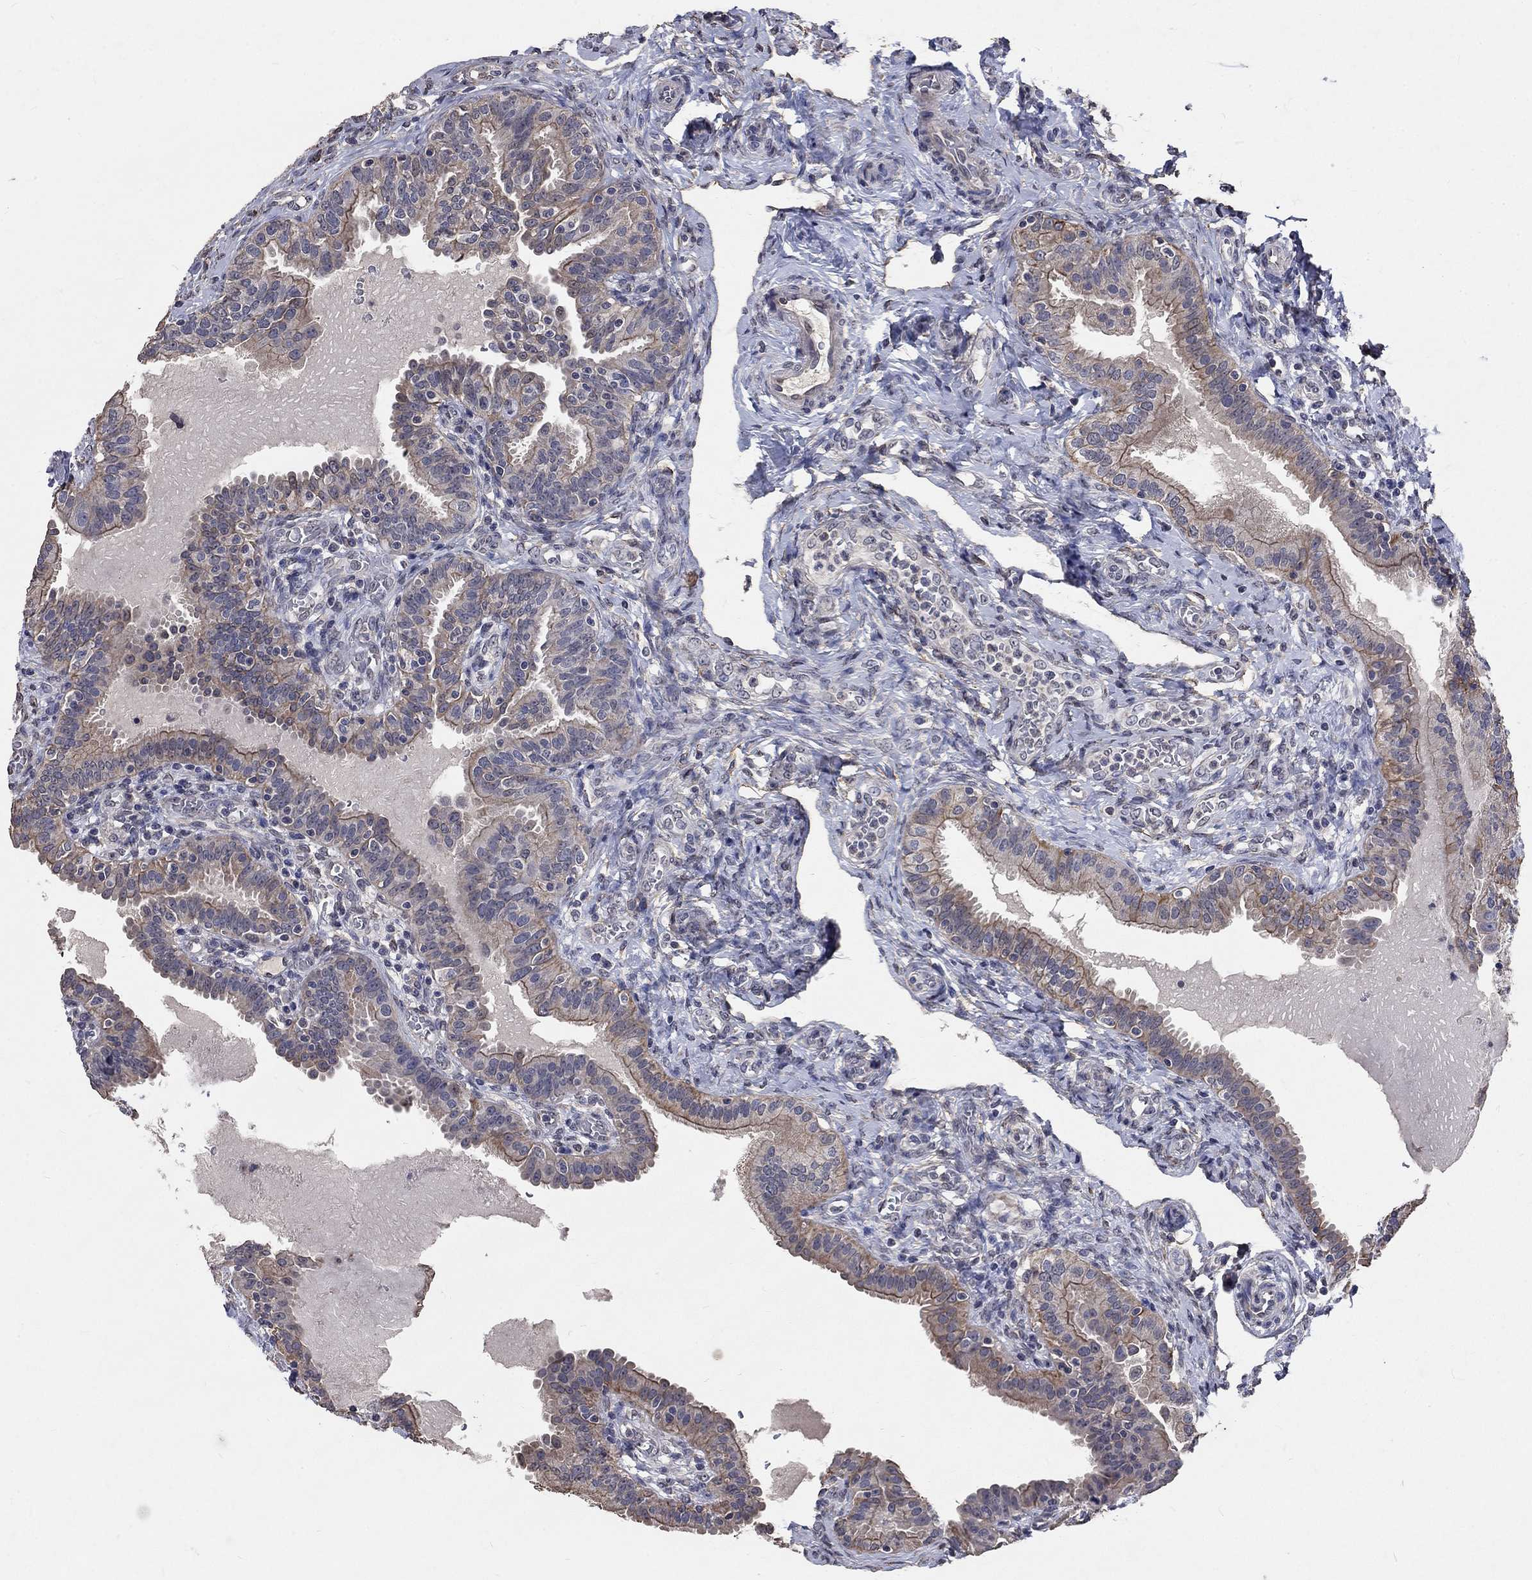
{"staining": {"intensity": "moderate", "quantity": "<25%", "location": "cytoplasmic/membranous"}, "tissue": "fallopian tube", "cell_type": "Glandular cells", "image_type": "normal", "snomed": [{"axis": "morphology", "description": "Normal tissue, NOS"}, {"axis": "topography", "description": "Fallopian tube"}, {"axis": "topography", "description": "Ovary"}], "caption": "This image reveals IHC staining of unremarkable fallopian tube, with low moderate cytoplasmic/membranous positivity in approximately <25% of glandular cells.", "gene": "CHST5", "patient": {"sex": "female", "age": 41}}